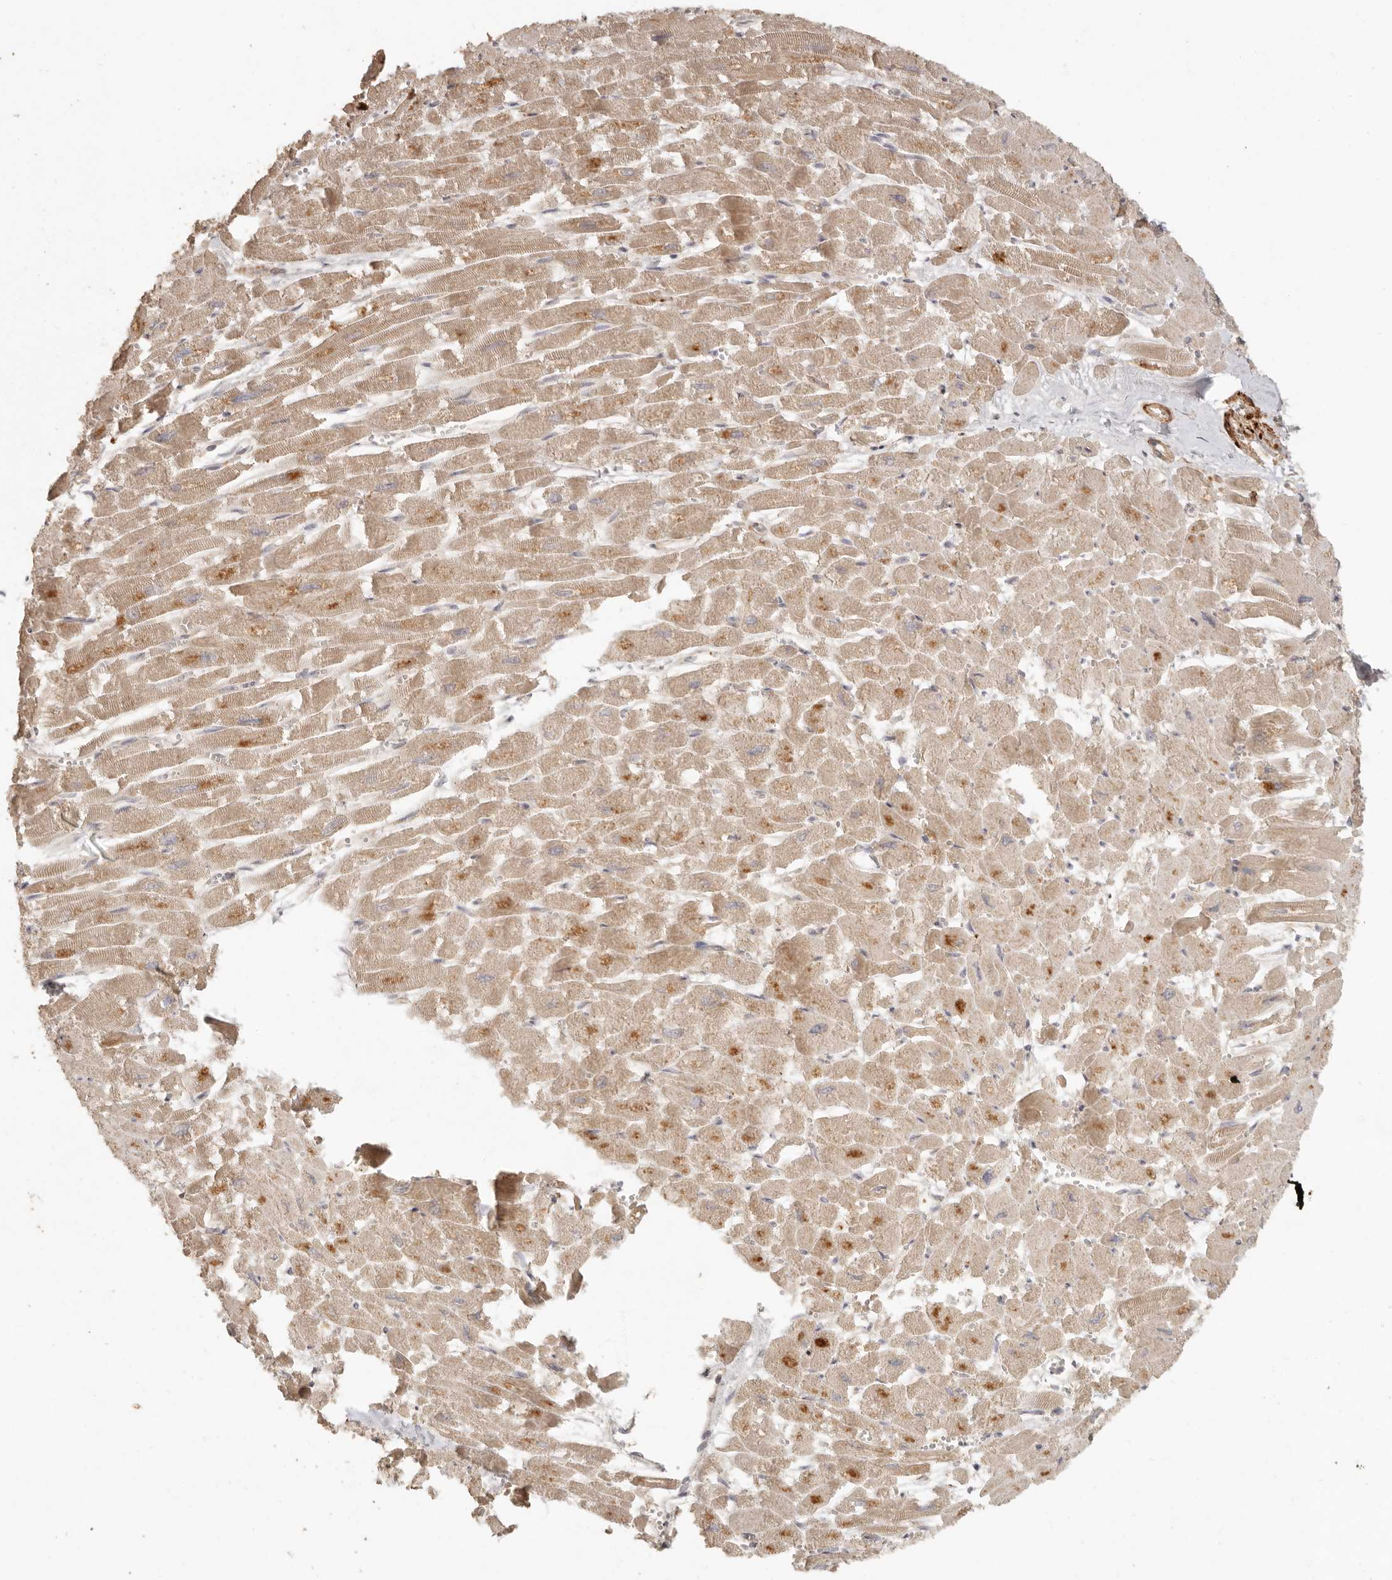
{"staining": {"intensity": "moderate", "quantity": ">75%", "location": "cytoplasmic/membranous"}, "tissue": "heart muscle", "cell_type": "Cardiomyocytes", "image_type": "normal", "snomed": [{"axis": "morphology", "description": "Normal tissue, NOS"}, {"axis": "topography", "description": "Heart"}], "caption": "The photomicrograph demonstrates staining of benign heart muscle, revealing moderate cytoplasmic/membranous protein expression (brown color) within cardiomyocytes.", "gene": "VIPR1", "patient": {"sex": "male", "age": 54}}